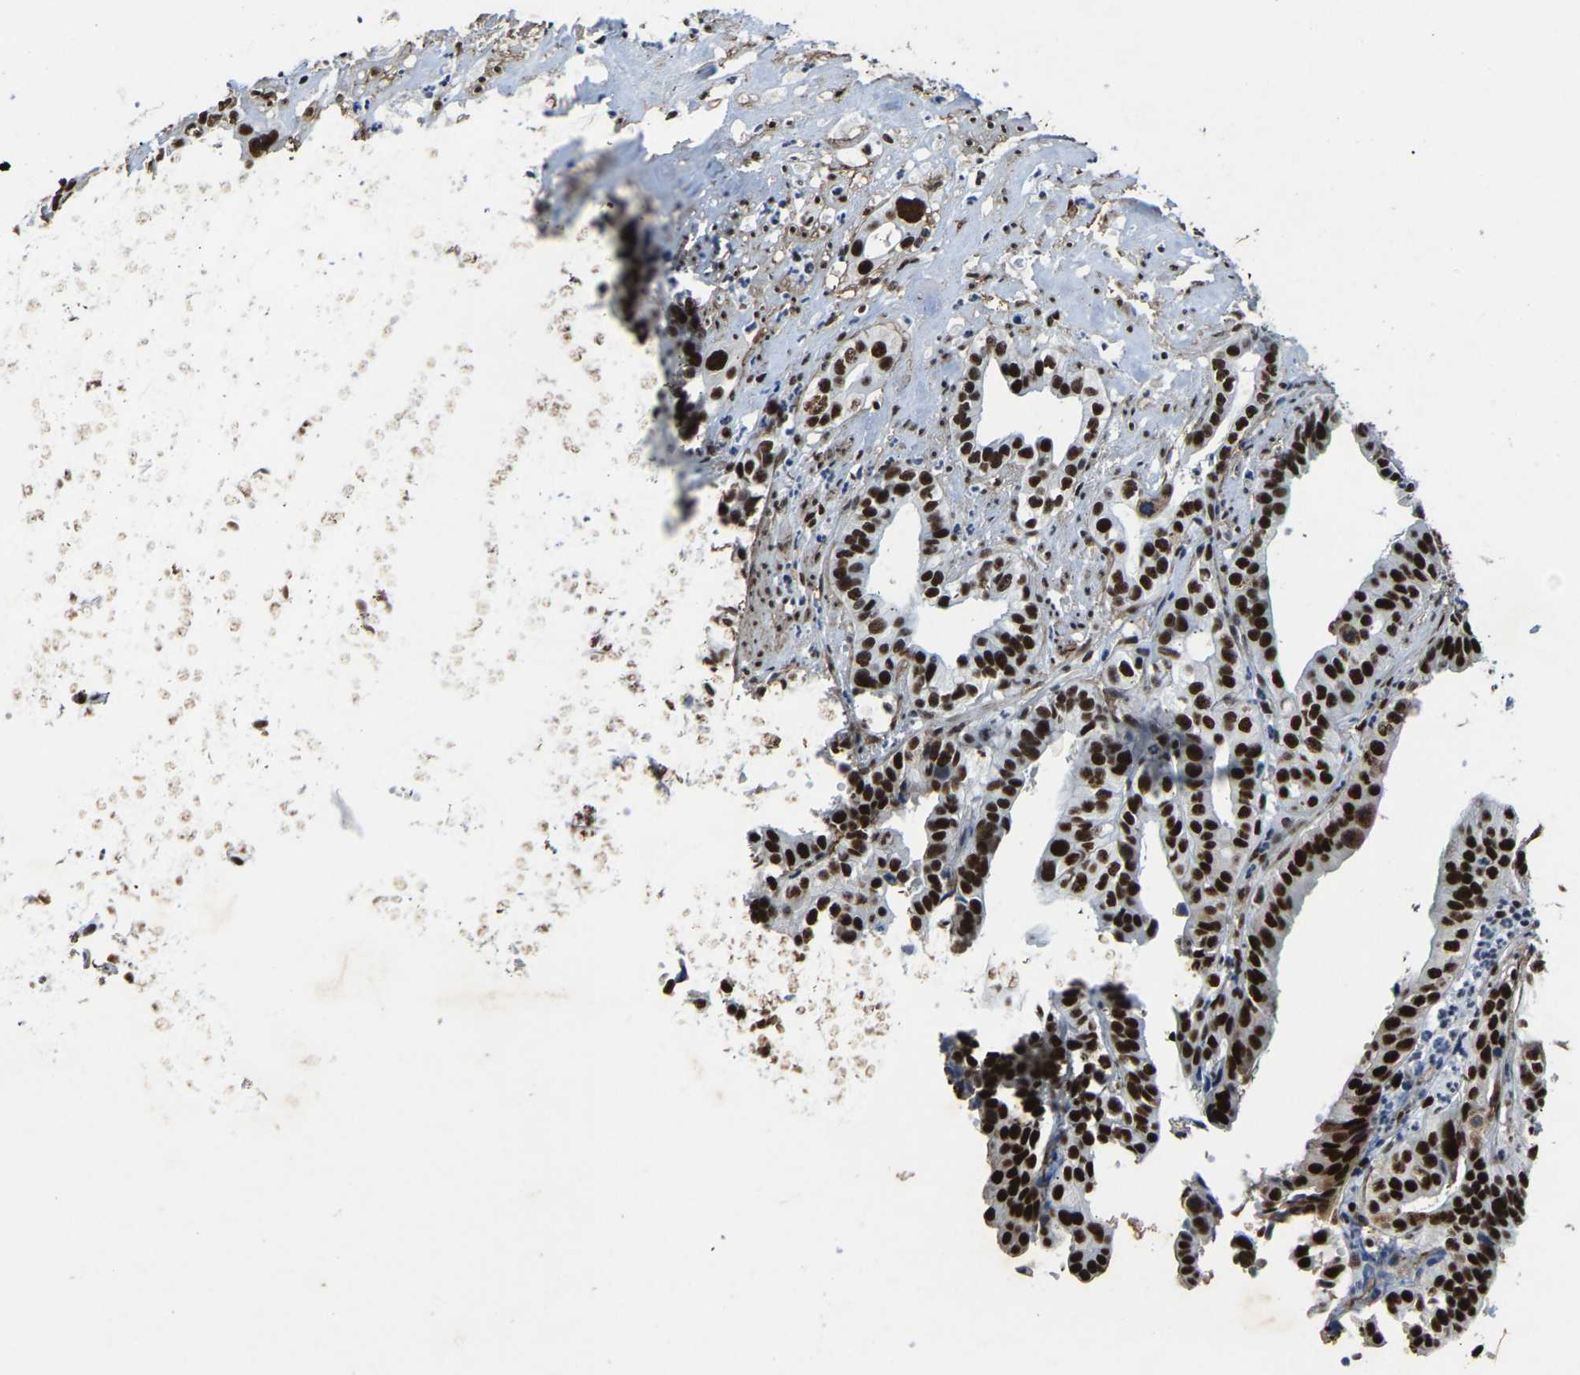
{"staining": {"intensity": "strong", "quantity": ">75%", "location": "nuclear"}, "tissue": "liver cancer", "cell_type": "Tumor cells", "image_type": "cancer", "snomed": [{"axis": "morphology", "description": "Cholangiocarcinoma"}, {"axis": "topography", "description": "Liver"}], "caption": "Immunohistochemical staining of human liver cancer demonstrates high levels of strong nuclear protein staining in about >75% of tumor cells. (Brightfield microscopy of DAB IHC at high magnification).", "gene": "DDX5", "patient": {"sex": "female", "age": 61}}